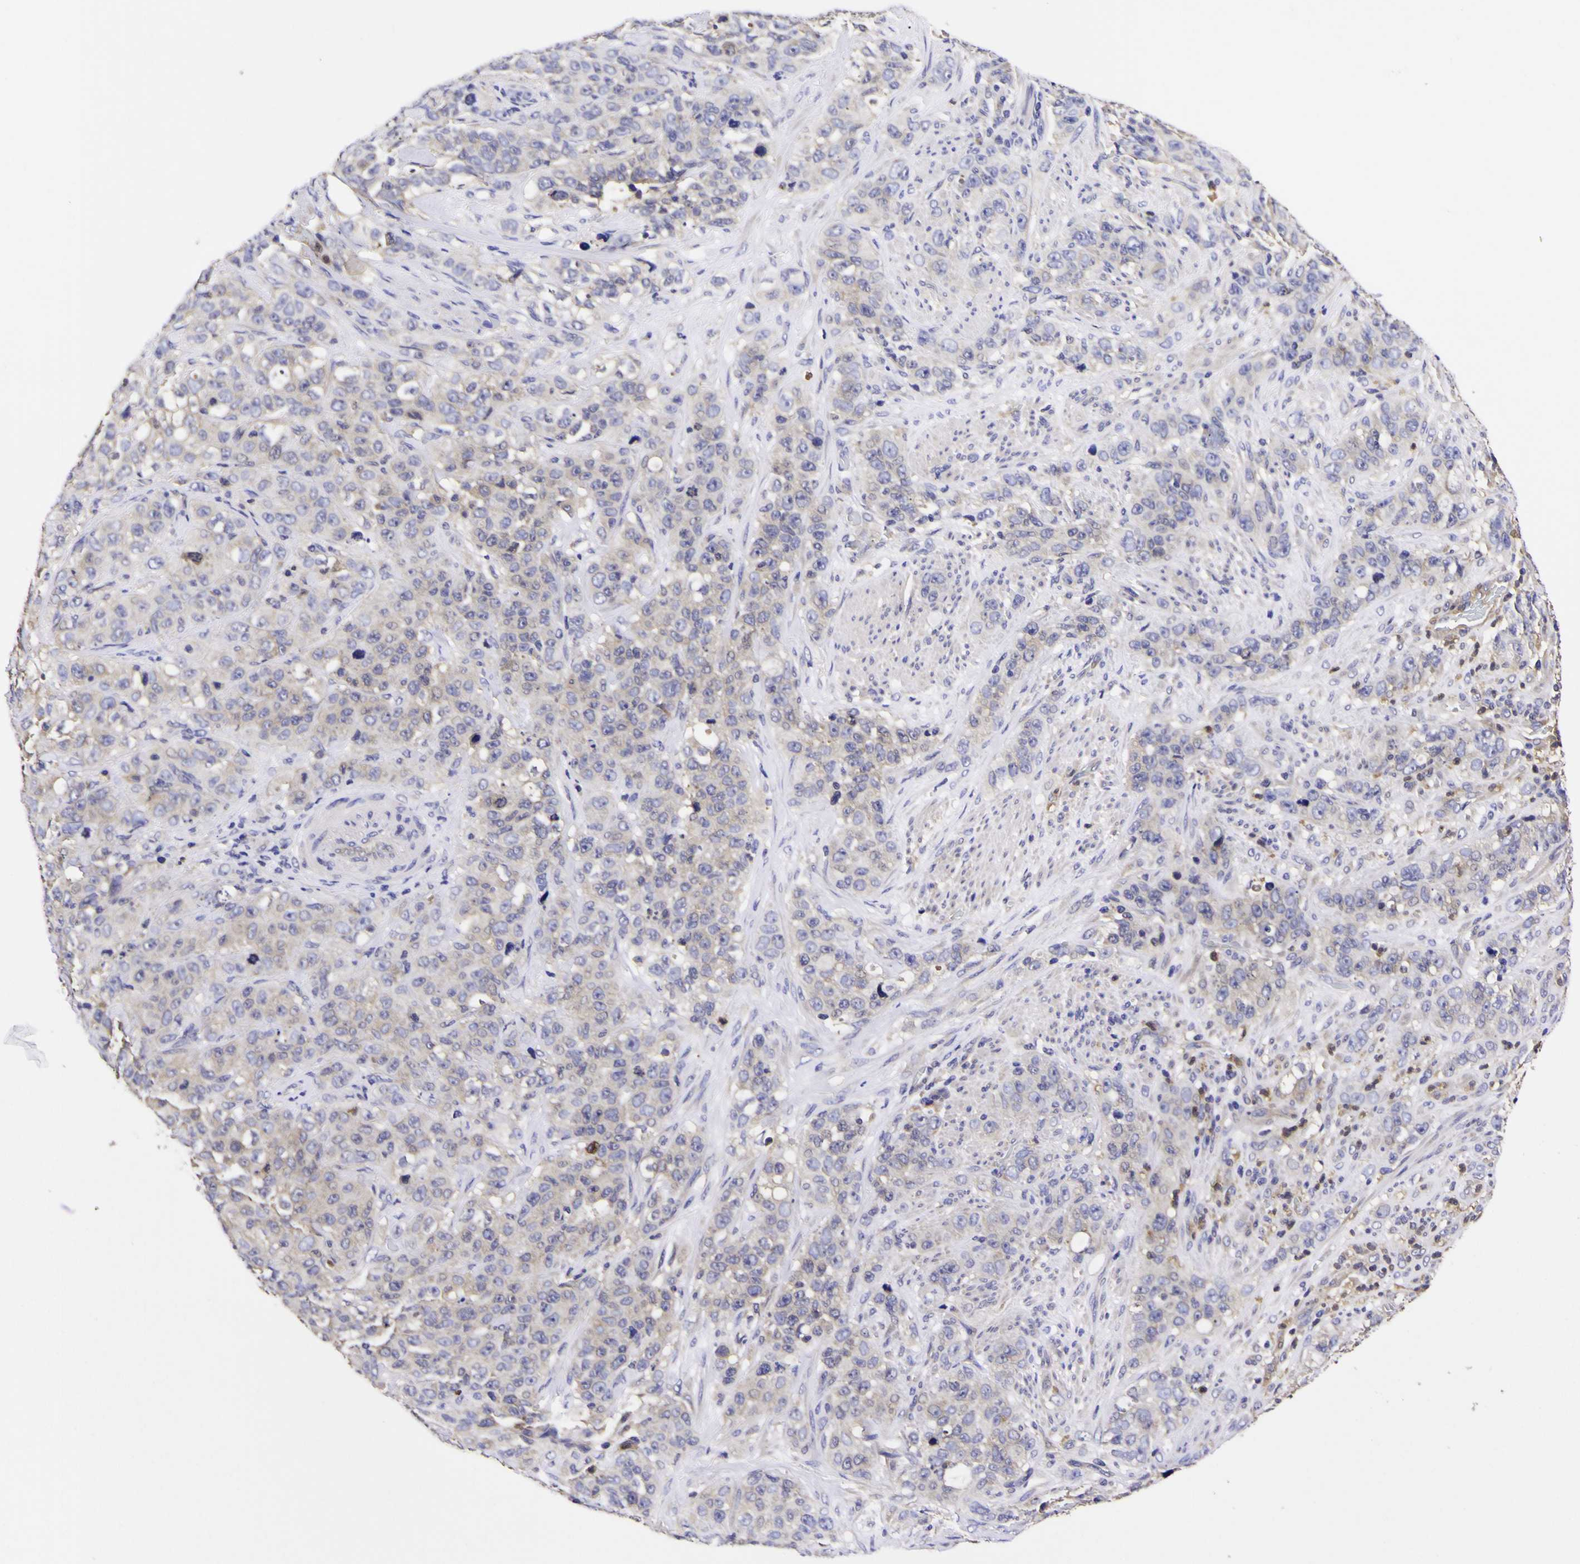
{"staining": {"intensity": "negative", "quantity": "none", "location": "none"}, "tissue": "stomach cancer", "cell_type": "Tumor cells", "image_type": "cancer", "snomed": [{"axis": "morphology", "description": "Adenocarcinoma, NOS"}, {"axis": "topography", "description": "Stomach"}], "caption": "Immunohistochemistry image of neoplastic tissue: human stomach cancer (adenocarcinoma) stained with DAB reveals no significant protein positivity in tumor cells.", "gene": "MAPK14", "patient": {"sex": "male", "age": 48}}